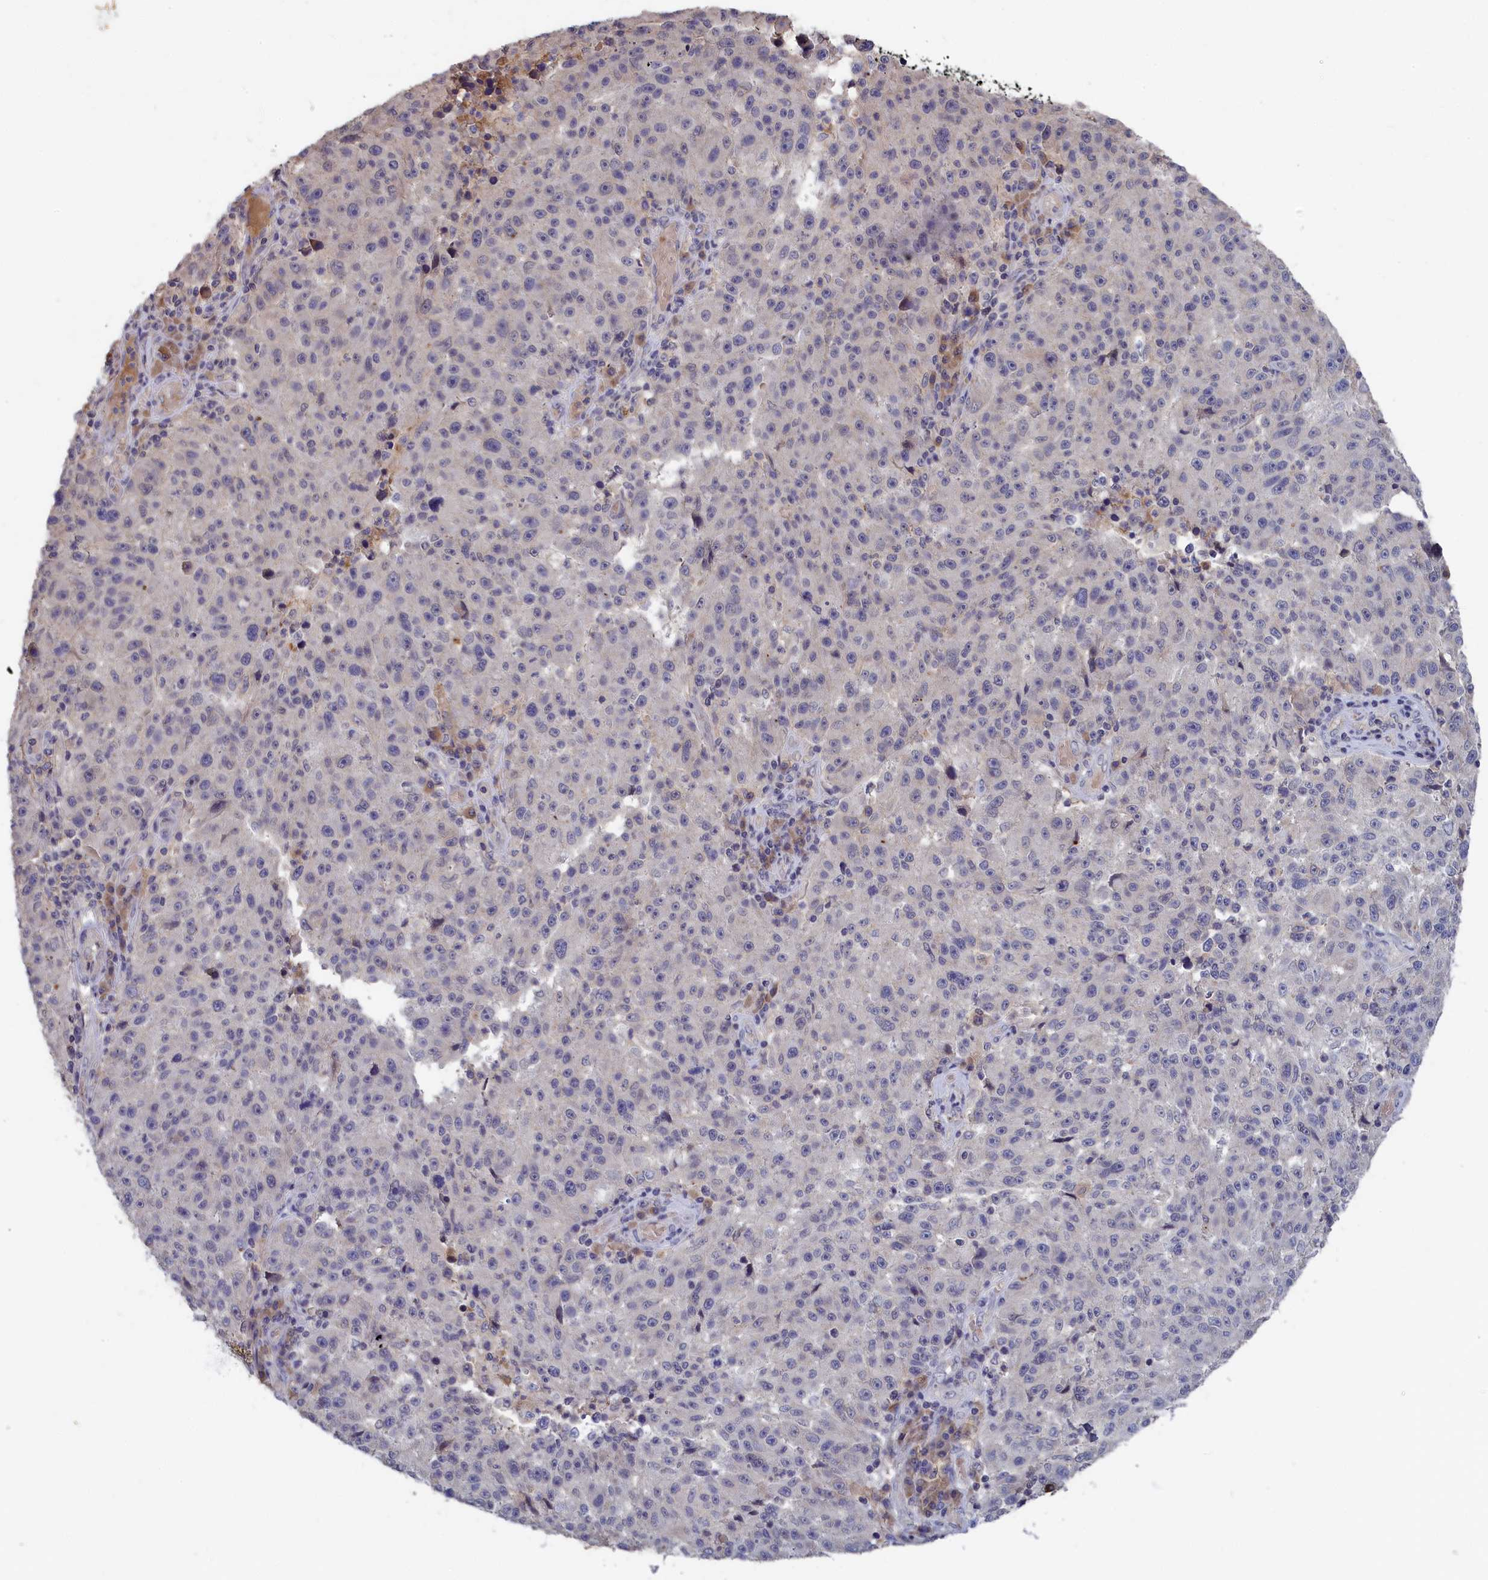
{"staining": {"intensity": "negative", "quantity": "none", "location": "none"}, "tissue": "melanoma", "cell_type": "Tumor cells", "image_type": "cancer", "snomed": [{"axis": "morphology", "description": "Malignant melanoma, NOS"}, {"axis": "topography", "description": "Skin"}], "caption": "High magnification brightfield microscopy of malignant melanoma stained with DAB (3,3'-diaminobenzidine) (brown) and counterstained with hematoxylin (blue): tumor cells show no significant expression.", "gene": "CELF5", "patient": {"sex": "male", "age": 53}}